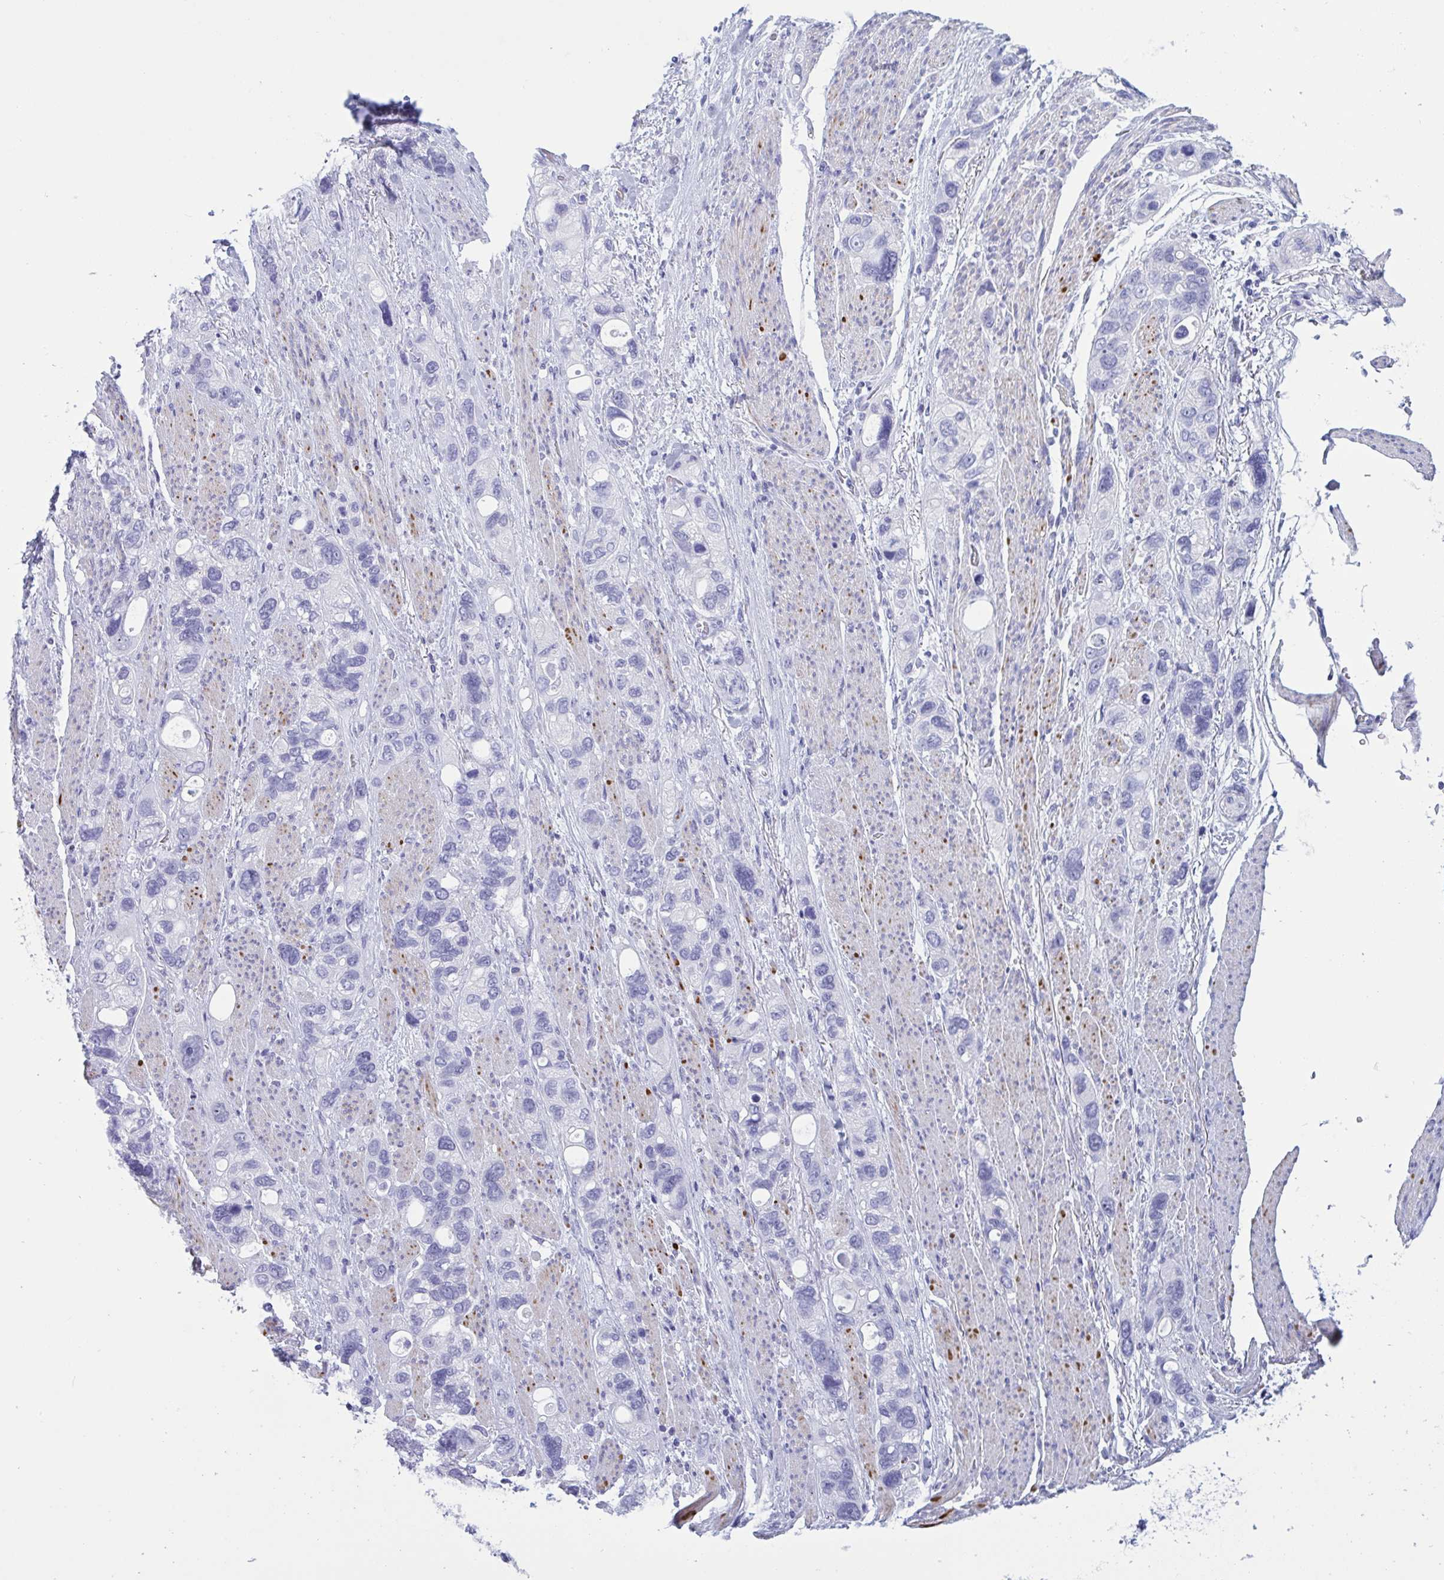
{"staining": {"intensity": "negative", "quantity": "none", "location": "none"}, "tissue": "stomach cancer", "cell_type": "Tumor cells", "image_type": "cancer", "snomed": [{"axis": "morphology", "description": "Adenocarcinoma, NOS"}, {"axis": "topography", "description": "Stomach, upper"}], "caption": "The histopathology image exhibits no significant expression in tumor cells of adenocarcinoma (stomach).", "gene": "OXLD1", "patient": {"sex": "female", "age": 81}}